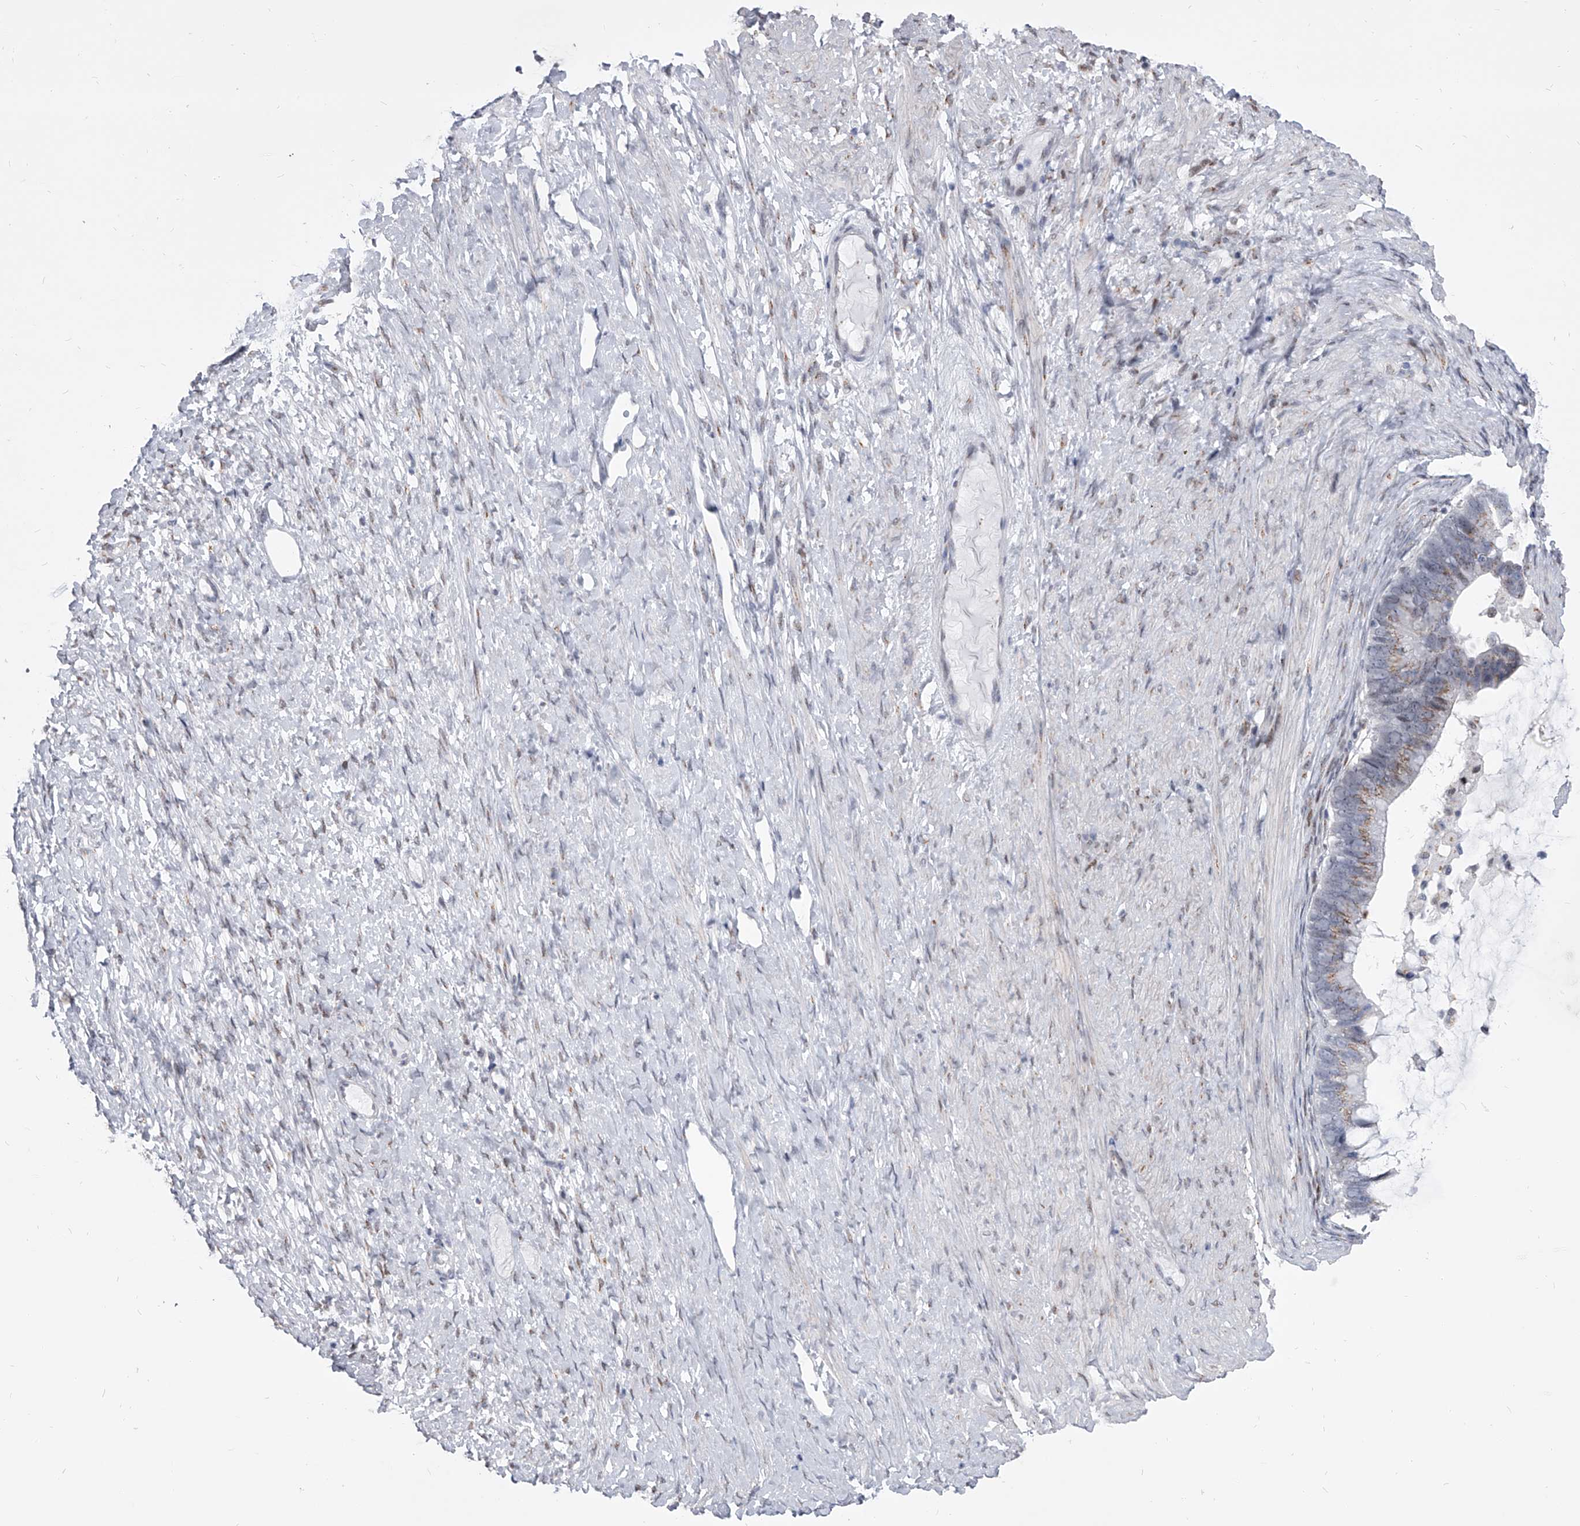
{"staining": {"intensity": "moderate", "quantity": "25%-75%", "location": "cytoplasmic/membranous"}, "tissue": "ovarian cancer", "cell_type": "Tumor cells", "image_type": "cancer", "snomed": [{"axis": "morphology", "description": "Cystadenocarcinoma, mucinous, NOS"}, {"axis": "topography", "description": "Ovary"}], "caption": "Brown immunohistochemical staining in ovarian cancer (mucinous cystadenocarcinoma) displays moderate cytoplasmic/membranous expression in about 25%-75% of tumor cells.", "gene": "EVA1C", "patient": {"sex": "female", "age": 61}}